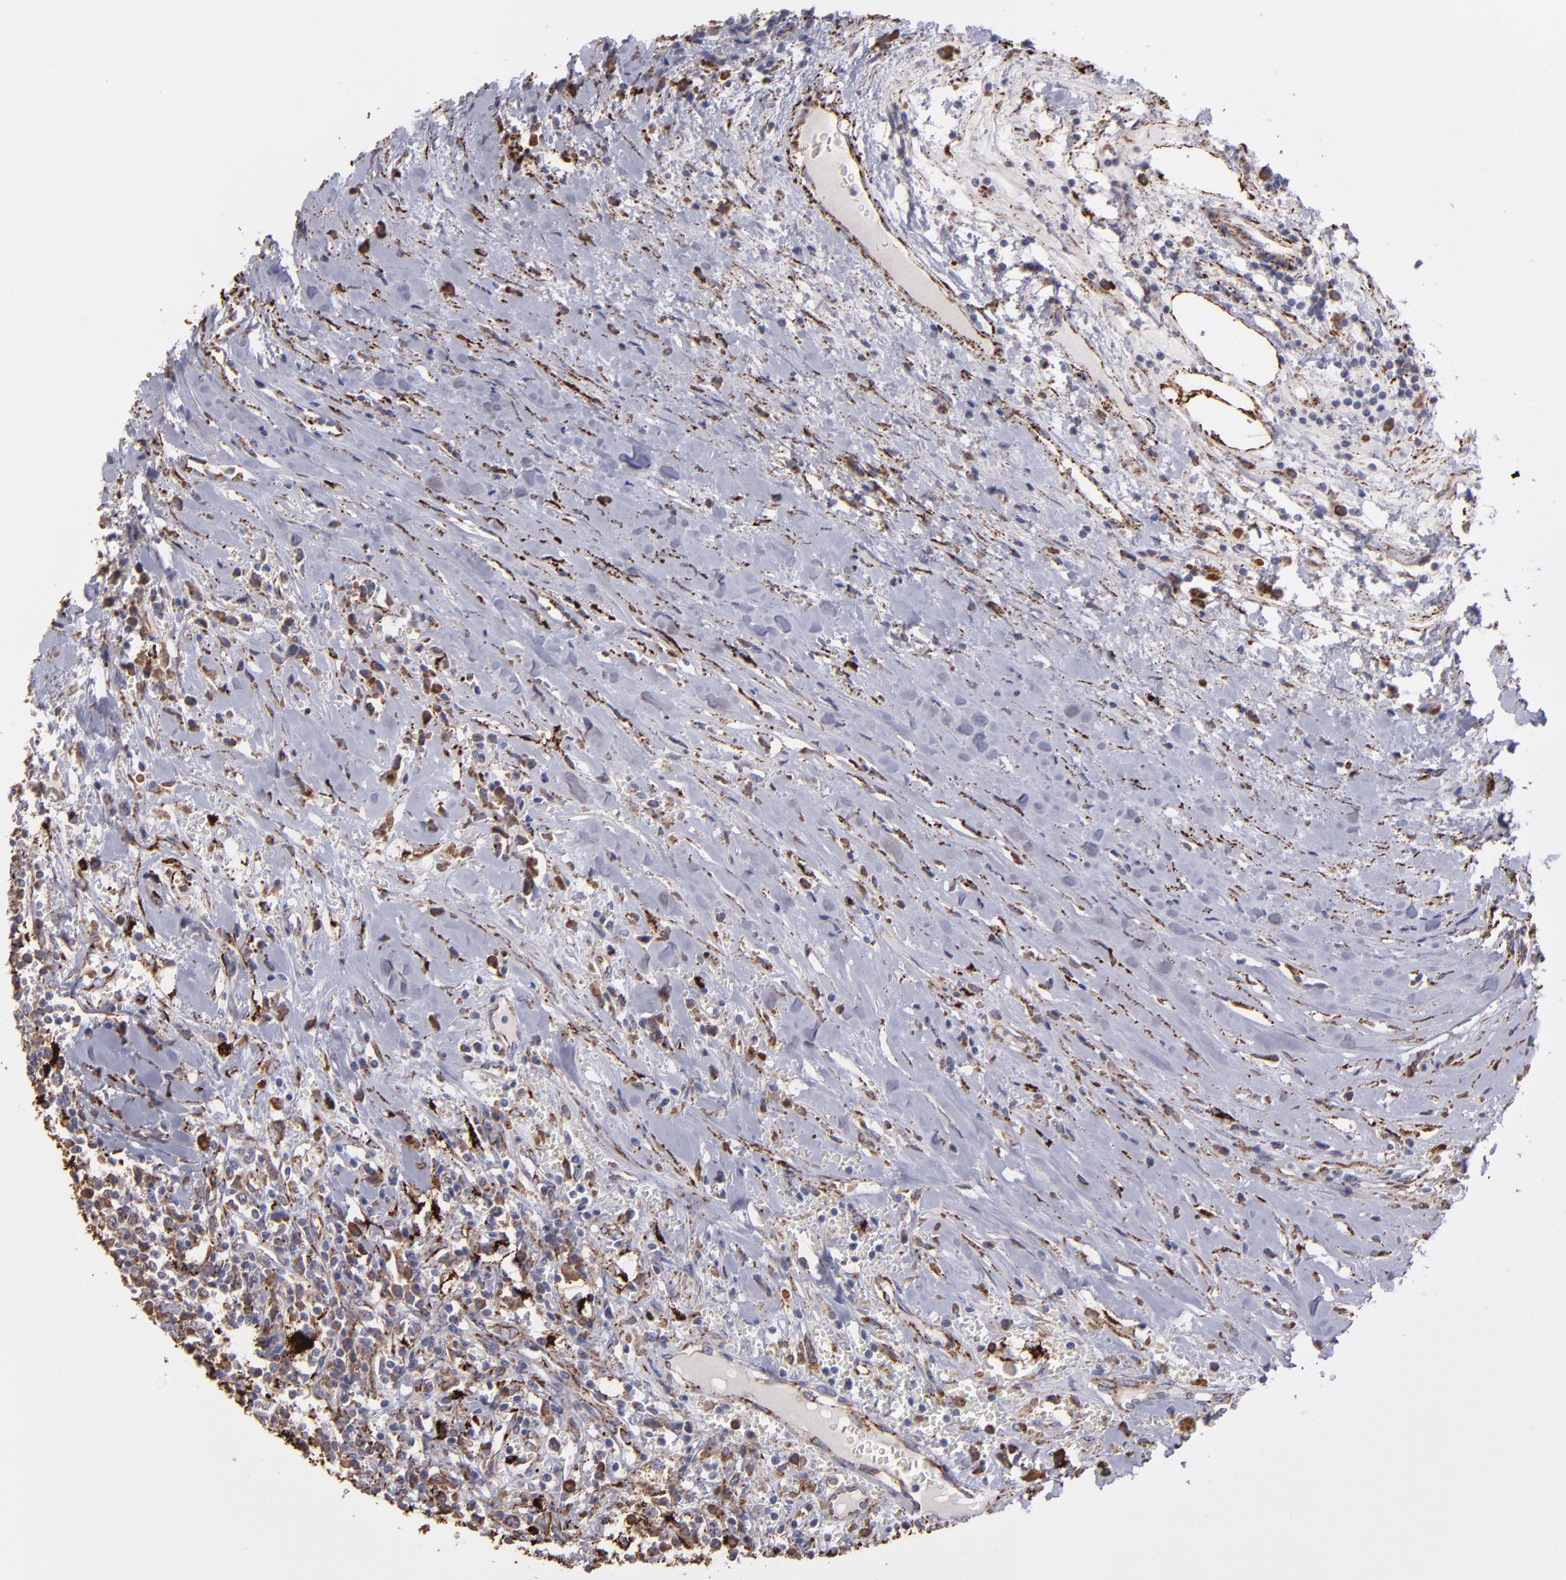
{"staining": {"intensity": "strong", "quantity": ">75%", "location": "cytoplasmic/membranous"}, "tissue": "renal cancer", "cell_type": "Tumor cells", "image_type": "cancer", "snomed": [{"axis": "morphology", "description": "Adenocarcinoma, NOS"}, {"axis": "topography", "description": "Kidney"}], "caption": "Adenocarcinoma (renal) stained with DAB immunohistochemistry (IHC) reveals high levels of strong cytoplasmic/membranous positivity in about >75% of tumor cells.", "gene": "MAOB", "patient": {"sex": "male", "age": 82}}